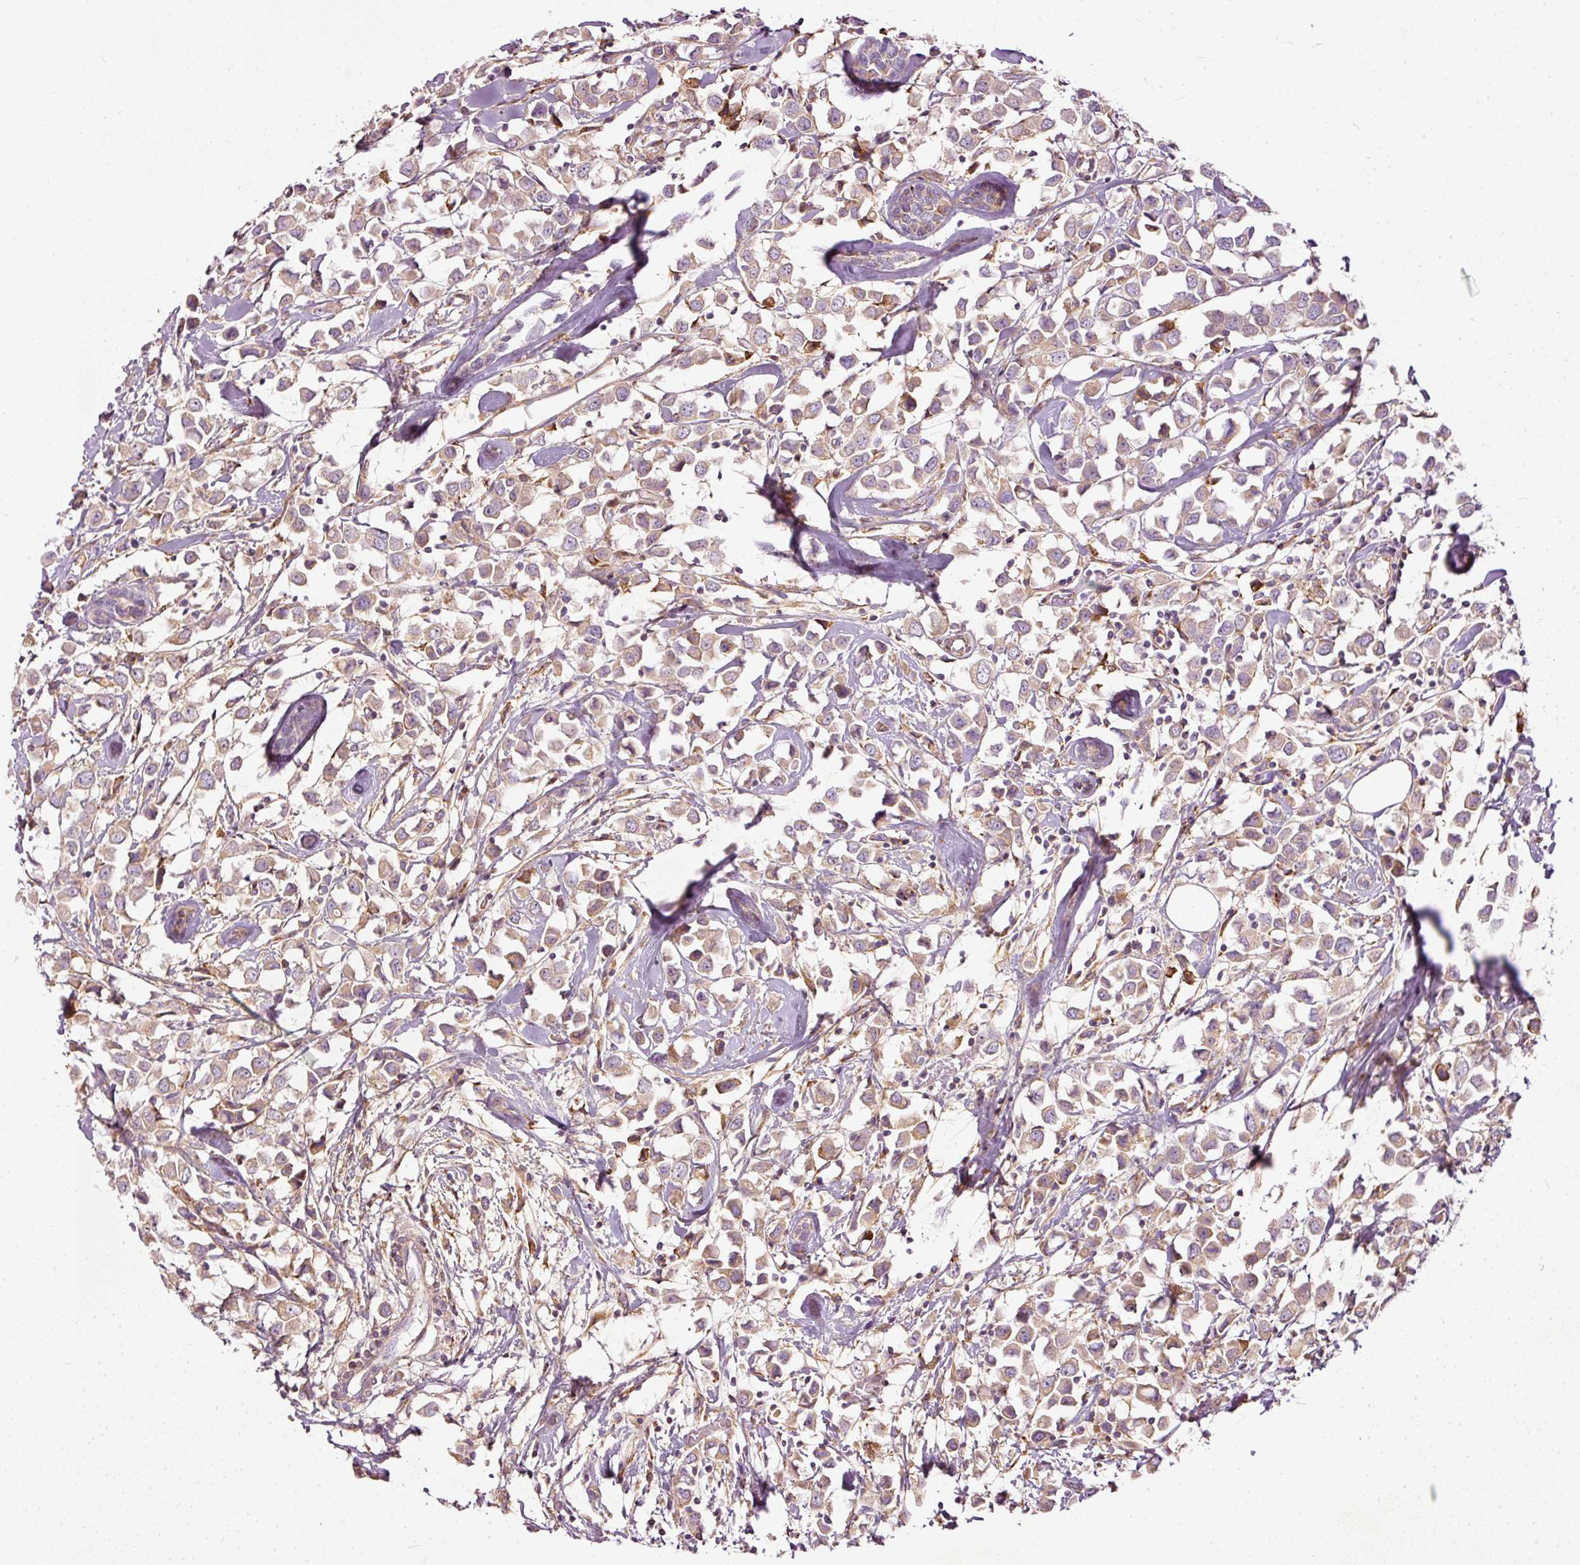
{"staining": {"intensity": "moderate", "quantity": "25%-75%", "location": "cytoplasmic/membranous"}, "tissue": "breast cancer", "cell_type": "Tumor cells", "image_type": "cancer", "snomed": [{"axis": "morphology", "description": "Duct carcinoma"}, {"axis": "topography", "description": "Breast"}], "caption": "An immunohistochemistry micrograph of neoplastic tissue is shown. Protein staining in brown shows moderate cytoplasmic/membranous positivity in breast cancer (invasive ductal carcinoma) within tumor cells. (IHC, brightfield microscopy, high magnification).", "gene": "PAQR9", "patient": {"sex": "female", "age": 61}}